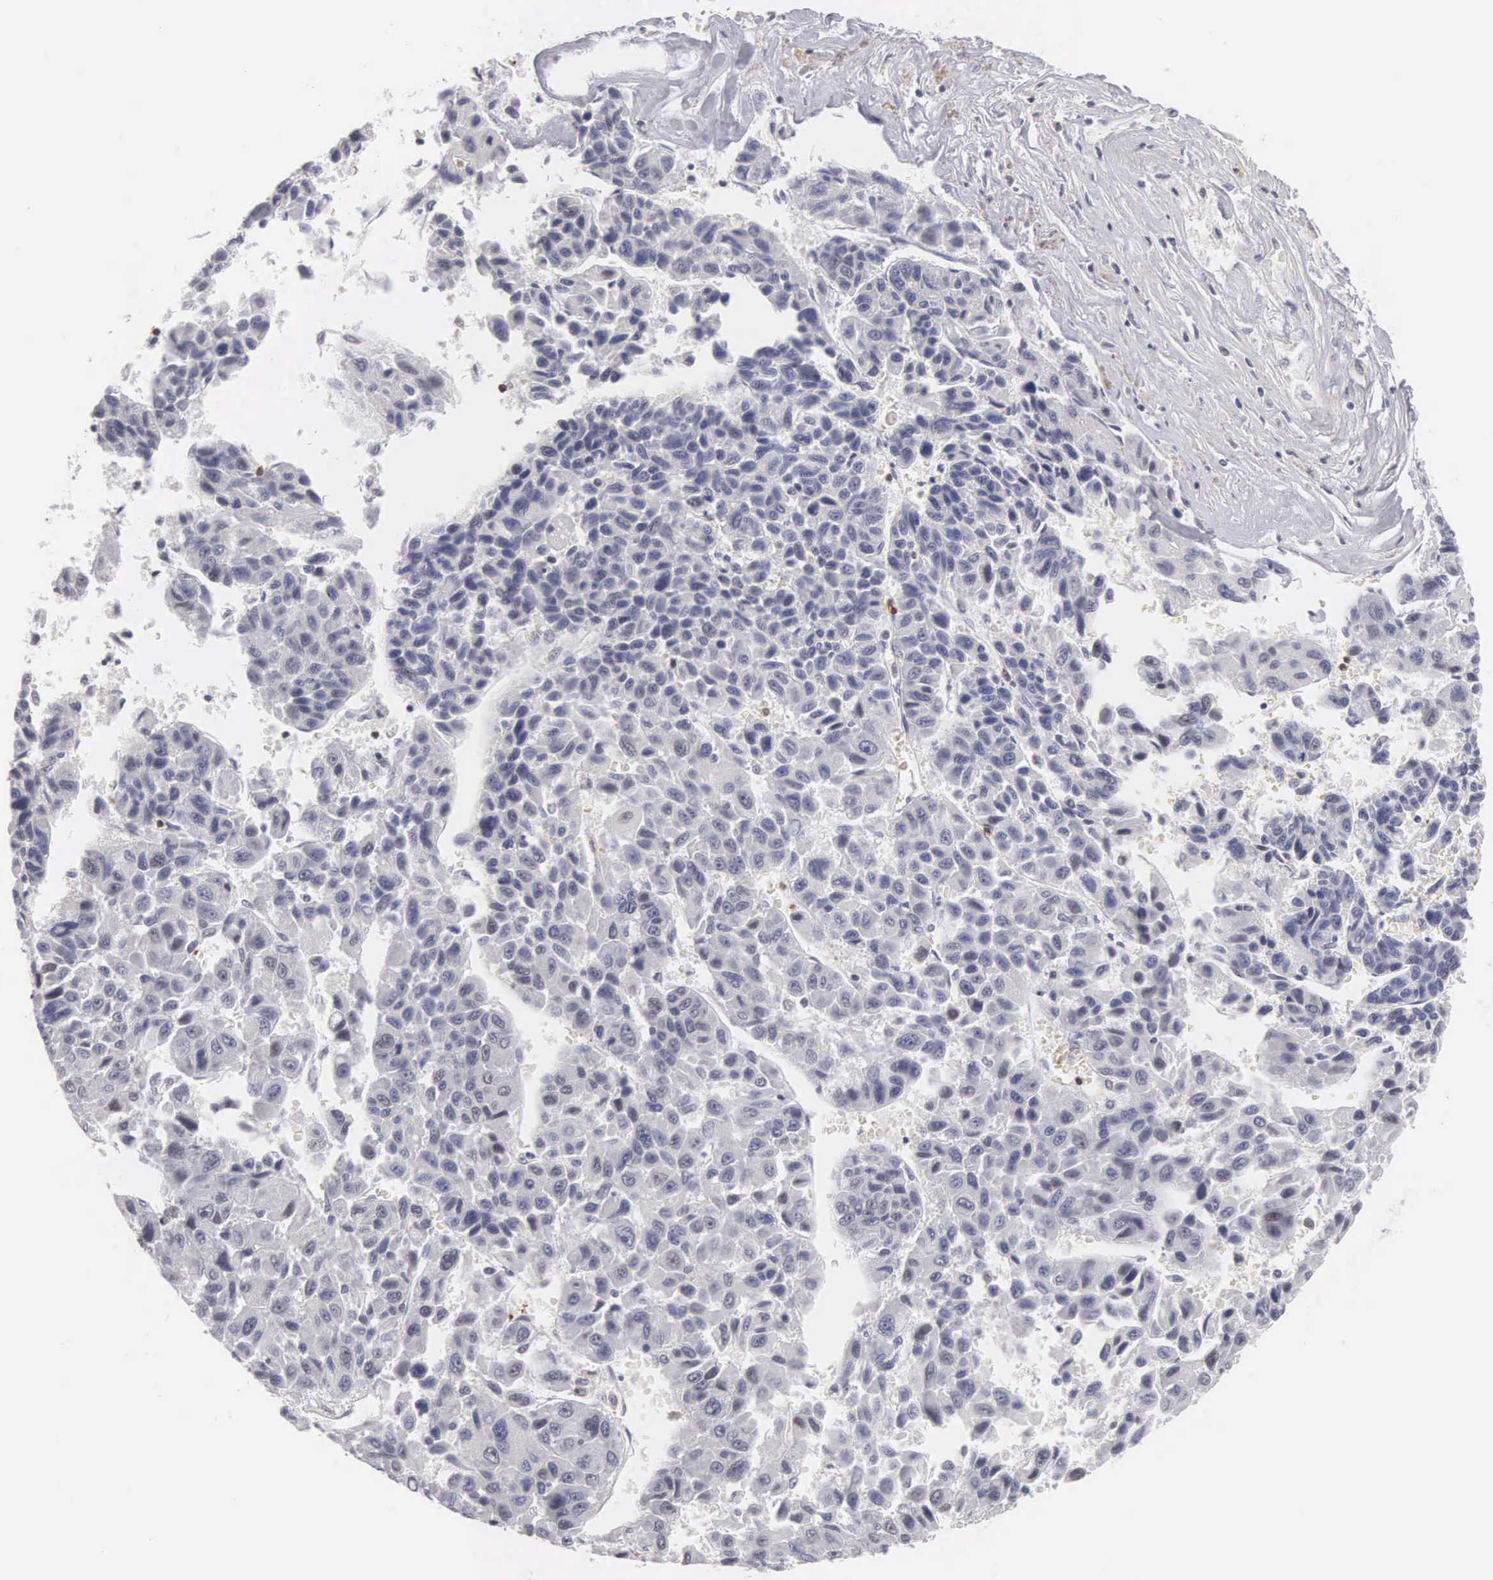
{"staining": {"intensity": "negative", "quantity": "none", "location": "none"}, "tissue": "liver cancer", "cell_type": "Tumor cells", "image_type": "cancer", "snomed": [{"axis": "morphology", "description": "Carcinoma, Hepatocellular, NOS"}, {"axis": "topography", "description": "Liver"}], "caption": "Liver cancer (hepatocellular carcinoma) was stained to show a protein in brown. There is no significant positivity in tumor cells.", "gene": "FAM47A", "patient": {"sex": "male", "age": 64}}